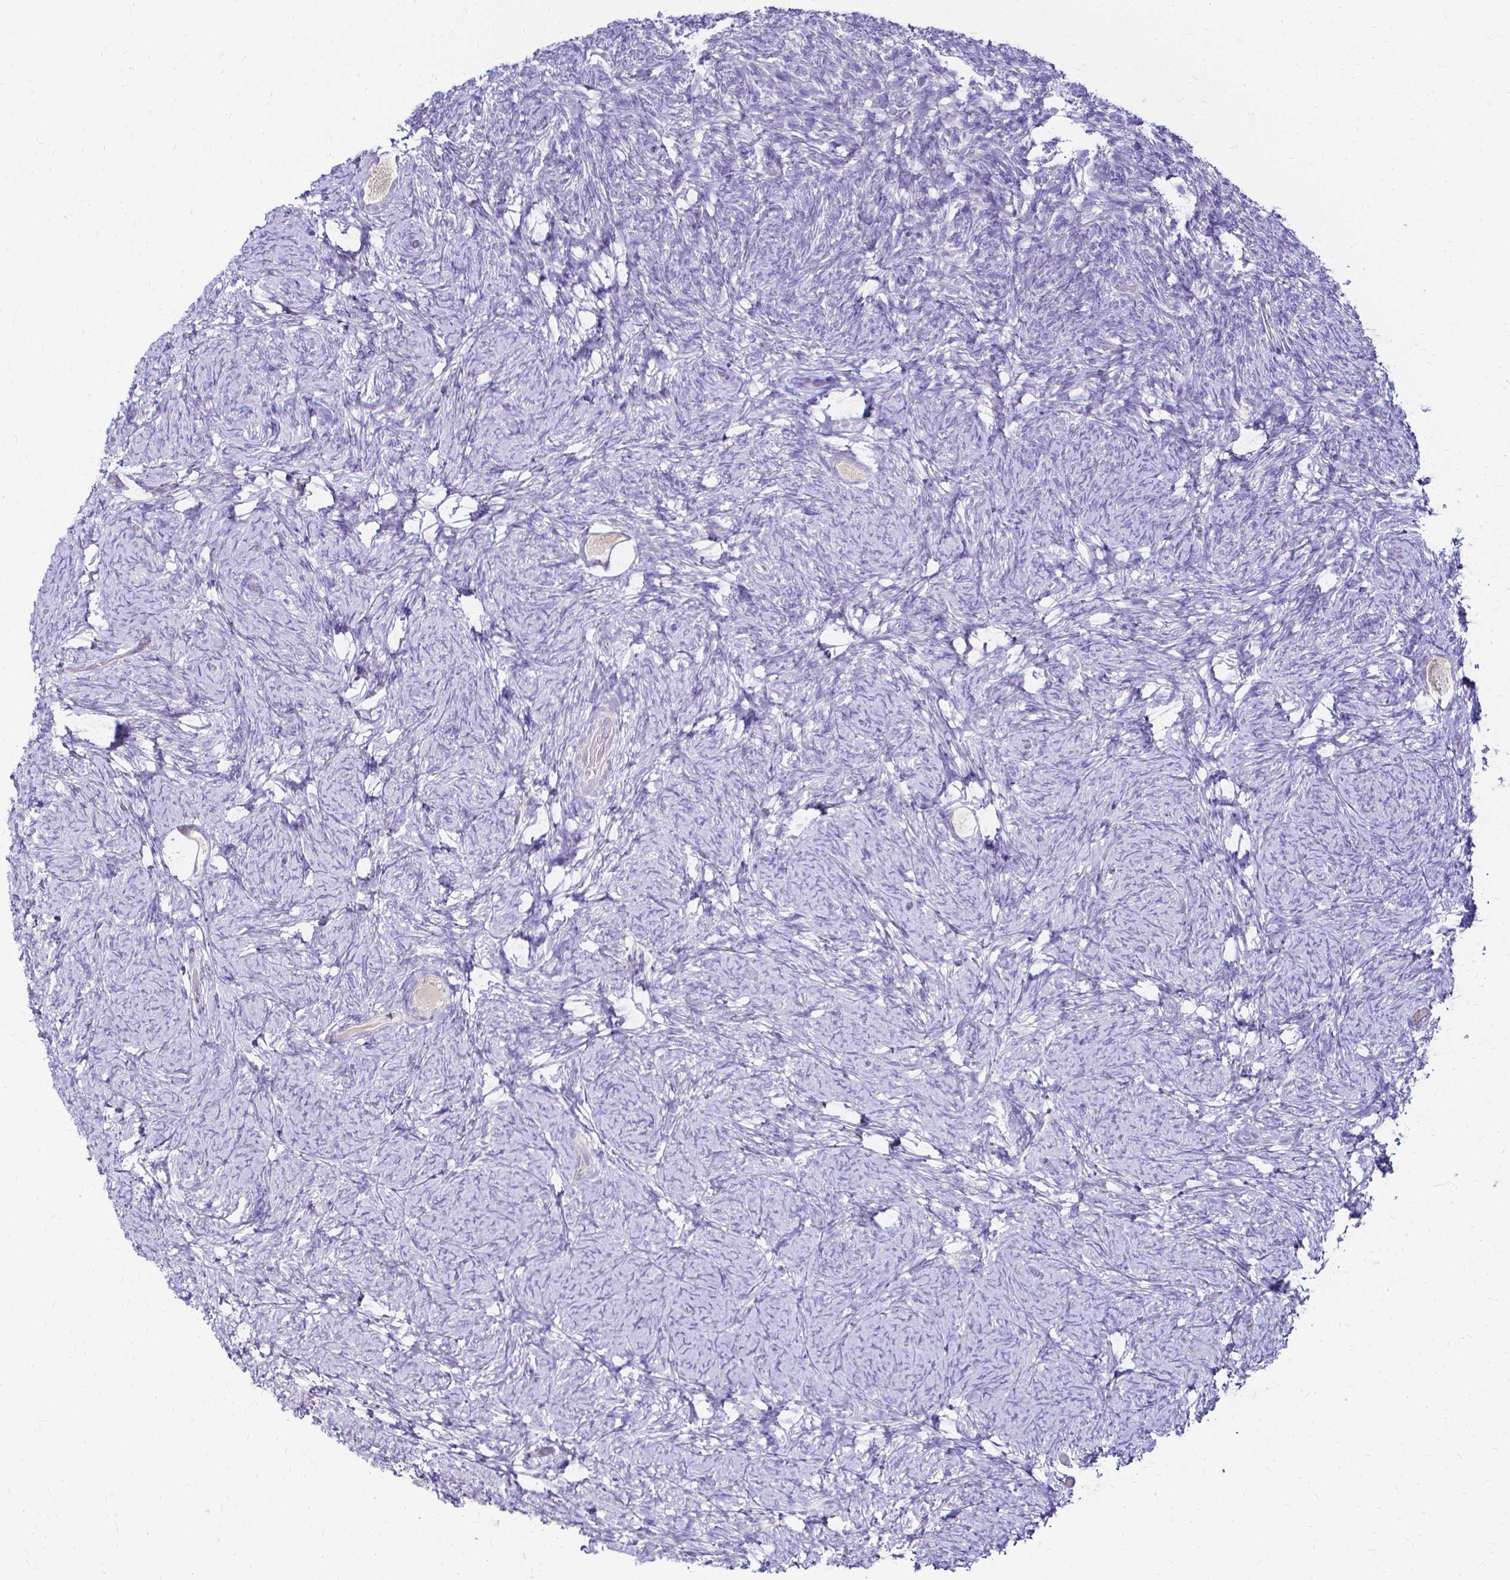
{"staining": {"intensity": "negative", "quantity": "none", "location": "none"}, "tissue": "ovary", "cell_type": "Follicle cells", "image_type": "normal", "snomed": [{"axis": "morphology", "description": "Normal tissue, NOS"}, {"axis": "topography", "description": "Ovary"}], "caption": "The IHC histopathology image has no significant staining in follicle cells of ovary. (DAB immunohistochemistry (IHC), high magnification).", "gene": "CCNB1", "patient": {"sex": "female", "age": 34}}